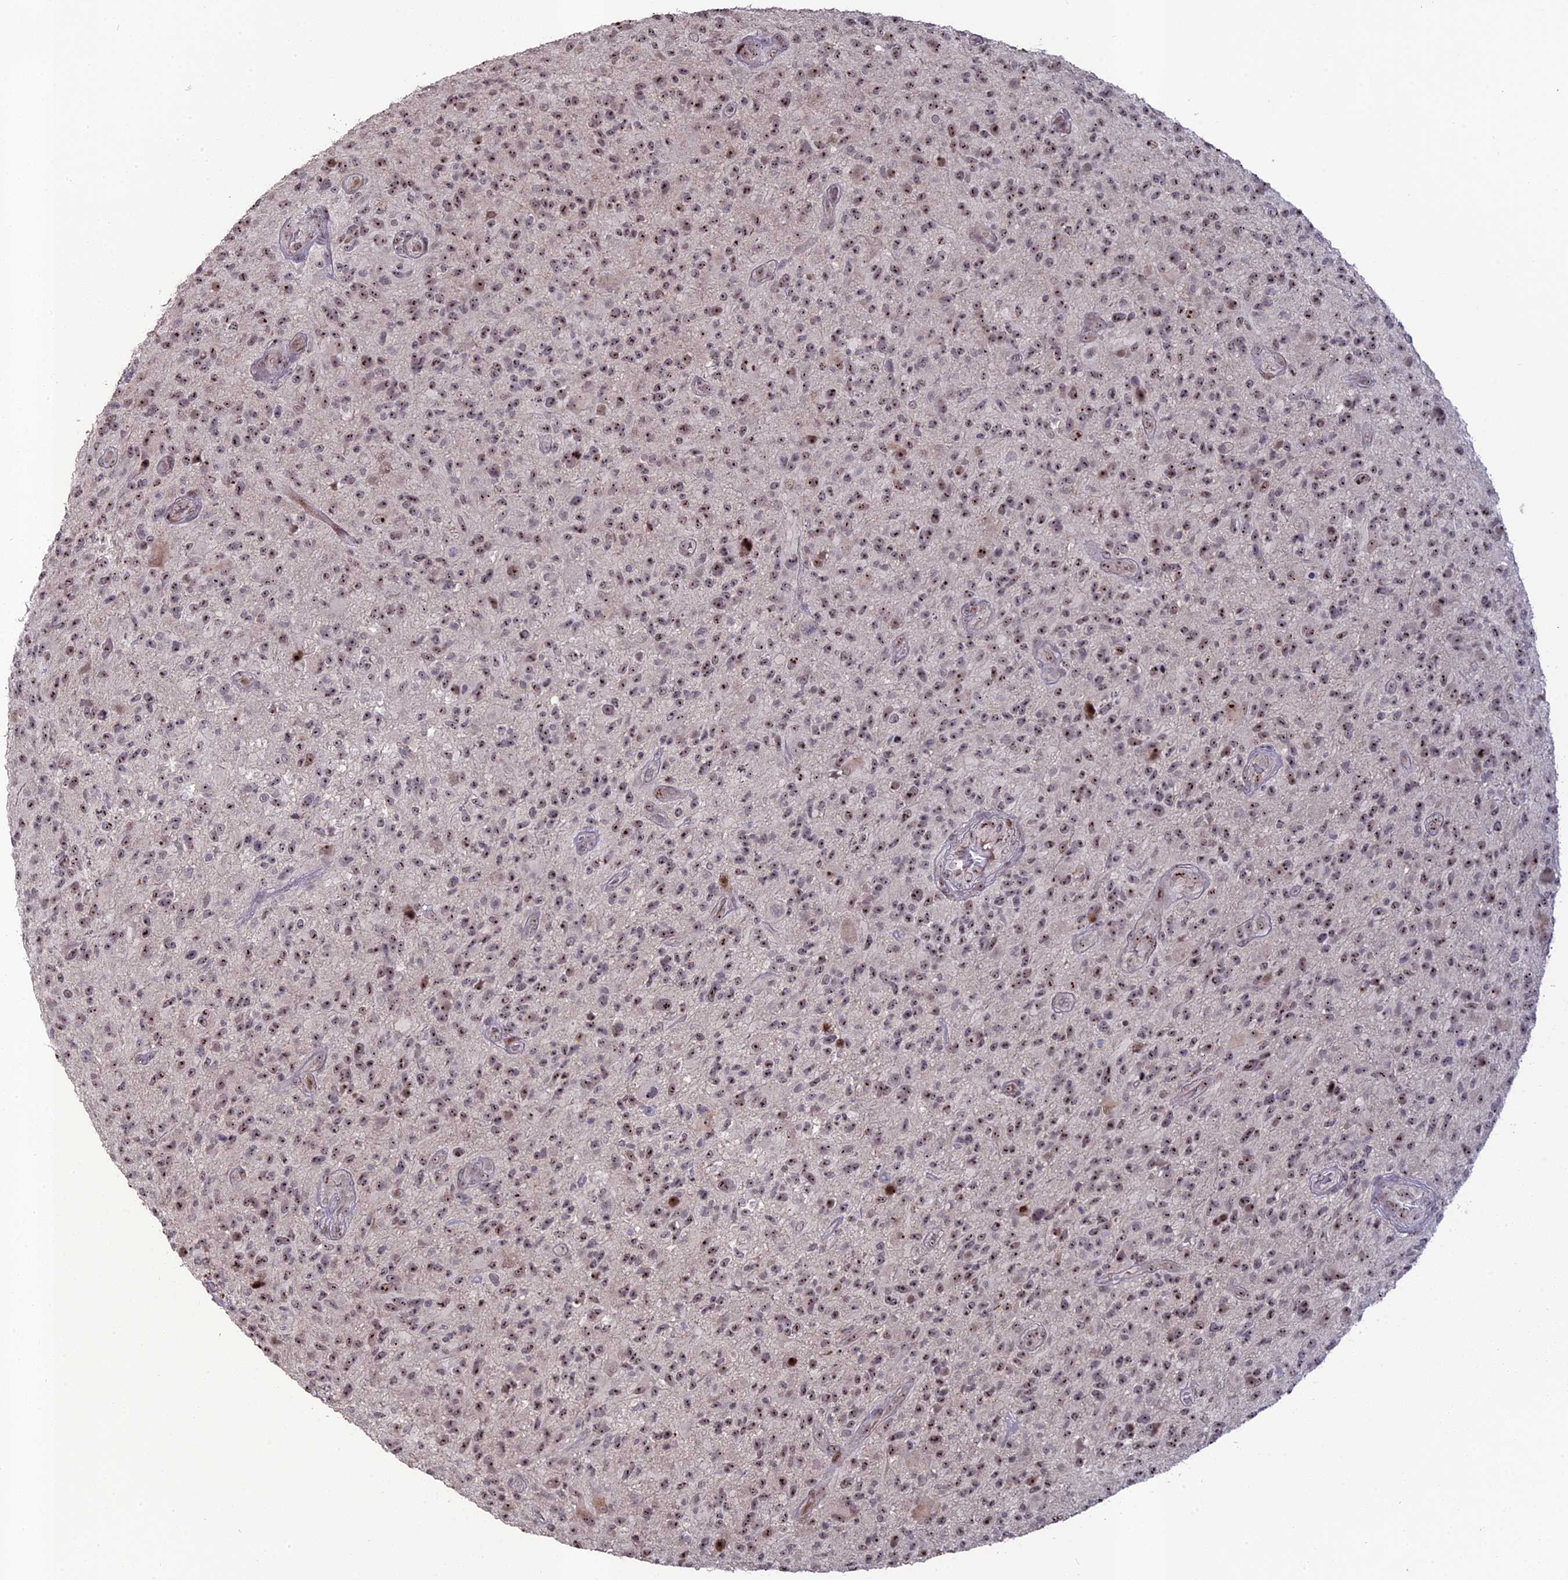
{"staining": {"intensity": "moderate", "quantity": ">75%", "location": "nuclear"}, "tissue": "glioma", "cell_type": "Tumor cells", "image_type": "cancer", "snomed": [{"axis": "morphology", "description": "Glioma, malignant, High grade"}, {"axis": "topography", "description": "Brain"}], "caption": "IHC staining of glioma, which exhibits medium levels of moderate nuclear staining in approximately >75% of tumor cells indicating moderate nuclear protein staining. The staining was performed using DAB (3,3'-diaminobenzidine) (brown) for protein detection and nuclei were counterstained in hematoxylin (blue).", "gene": "FAM131A", "patient": {"sex": "male", "age": 47}}